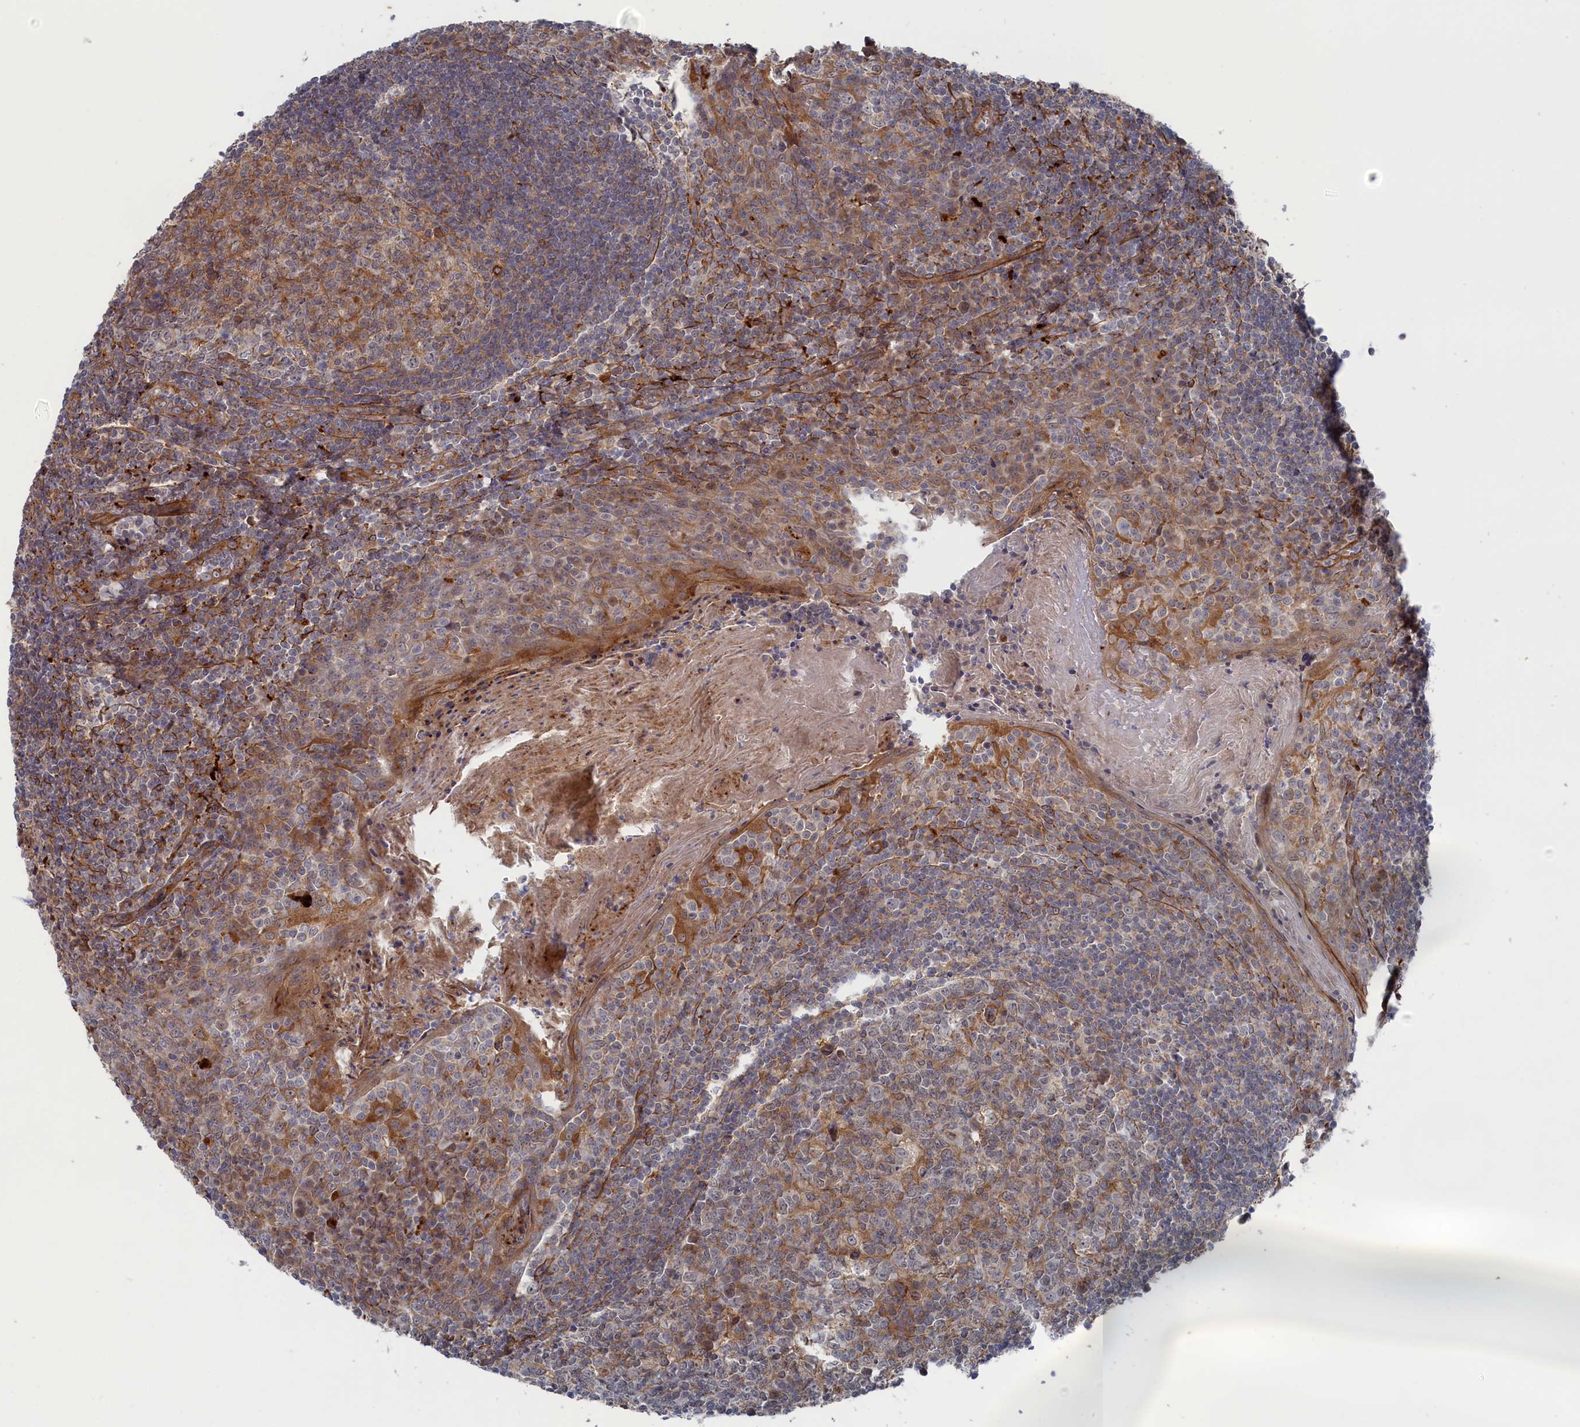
{"staining": {"intensity": "moderate", "quantity": "<25%", "location": "cytoplasmic/membranous"}, "tissue": "tonsil", "cell_type": "Germinal center cells", "image_type": "normal", "snomed": [{"axis": "morphology", "description": "Normal tissue, NOS"}, {"axis": "topography", "description": "Tonsil"}], "caption": "Immunohistochemical staining of normal tonsil exhibits low levels of moderate cytoplasmic/membranous positivity in approximately <25% of germinal center cells.", "gene": "FILIP1L", "patient": {"sex": "male", "age": 27}}